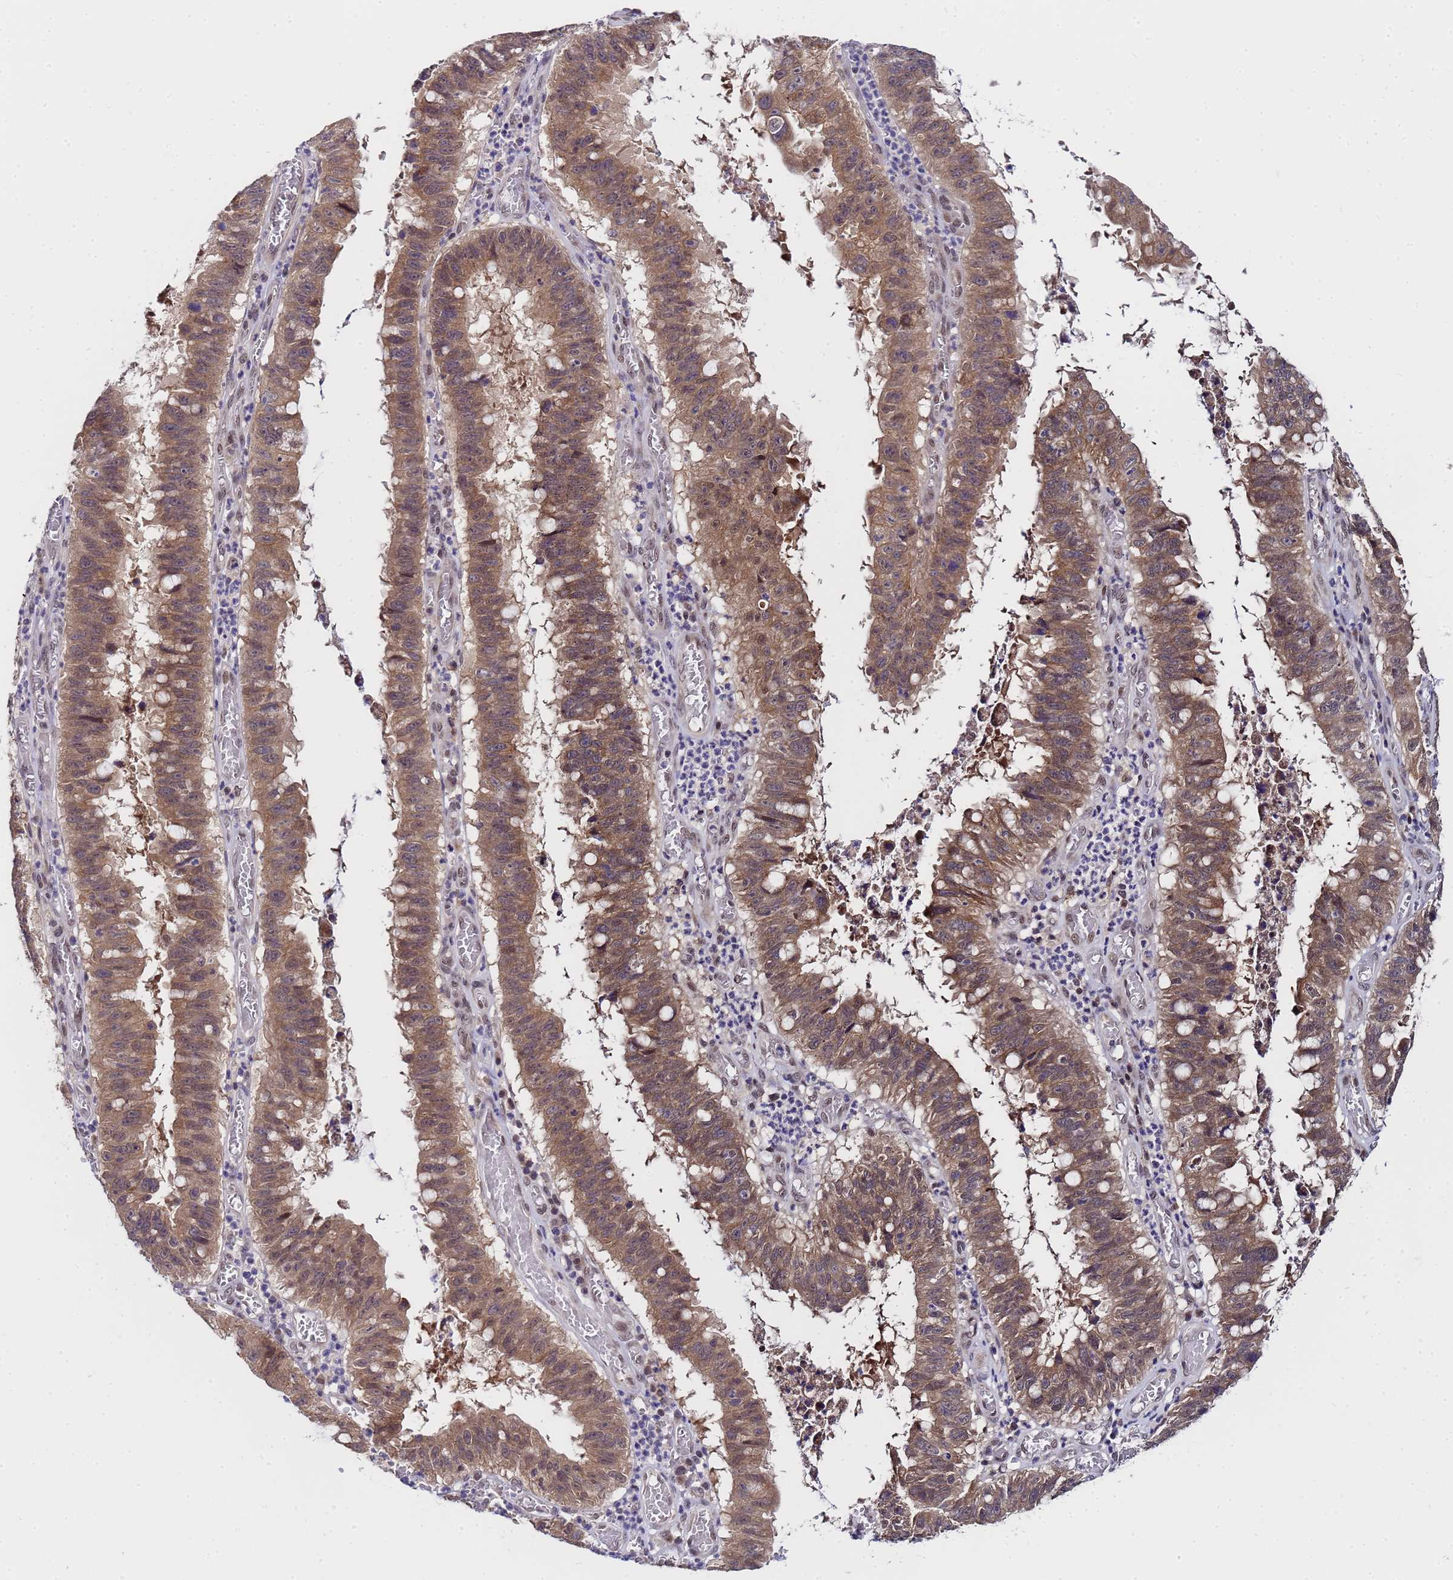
{"staining": {"intensity": "moderate", "quantity": ">75%", "location": "cytoplasmic/membranous,nuclear"}, "tissue": "stomach cancer", "cell_type": "Tumor cells", "image_type": "cancer", "snomed": [{"axis": "morphology", "description": "Adenocarcinoma, NOS"}, {"axis": "topography", "description": "Stomach"}], "caption": "Immunohistochemical staining of adenocarcinoma (stomach) reveals medium levels of moderate cytoplasmic/membranous and nuclear expression in approximately >75% of tumor cells. (DAB (3,3'-diaminobenzidine) IHC, brown staining for protein, blue staining for nuclei).", "gene": "ANAPC13", "patient": {"sex": "male", "age": 59}}